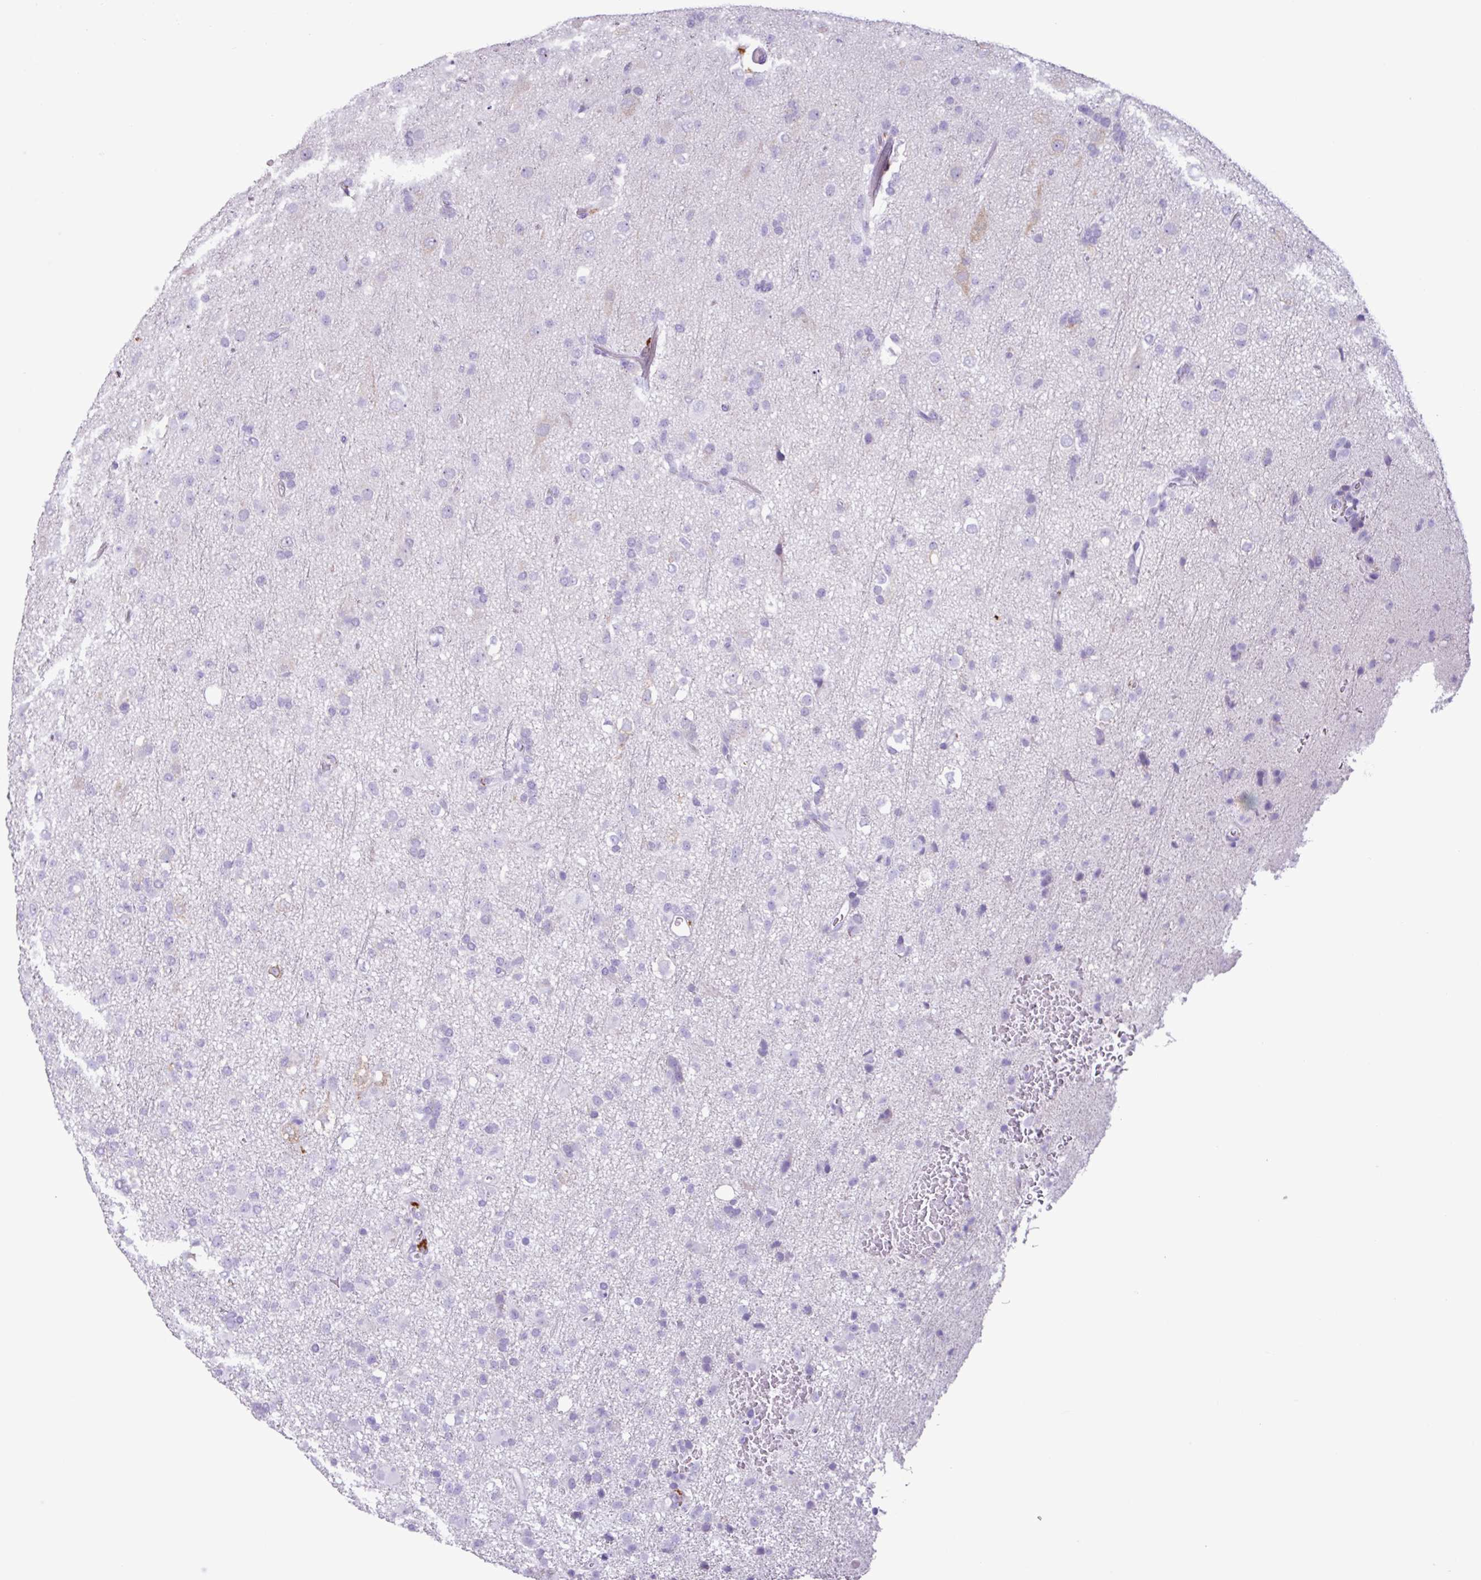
{"staining": {"intensity": "negative", "quantity": "none", "location": "none"}, "tissue": "glioma", "cell_type": "Tumor cells", "image_type": "cancer", "snomed": [{"axis": "morphology", "description": "Glioma, malignant, Low grade"}, {"axis": "topography", "description": "Brain"}], "caption": "DAB immunohistochemical staining of malignant glioma (low-grade) exhibits no significant positivity in tumor cells.", "gene": "AGO3", "patient": {"sex": "male", "age": 65}}